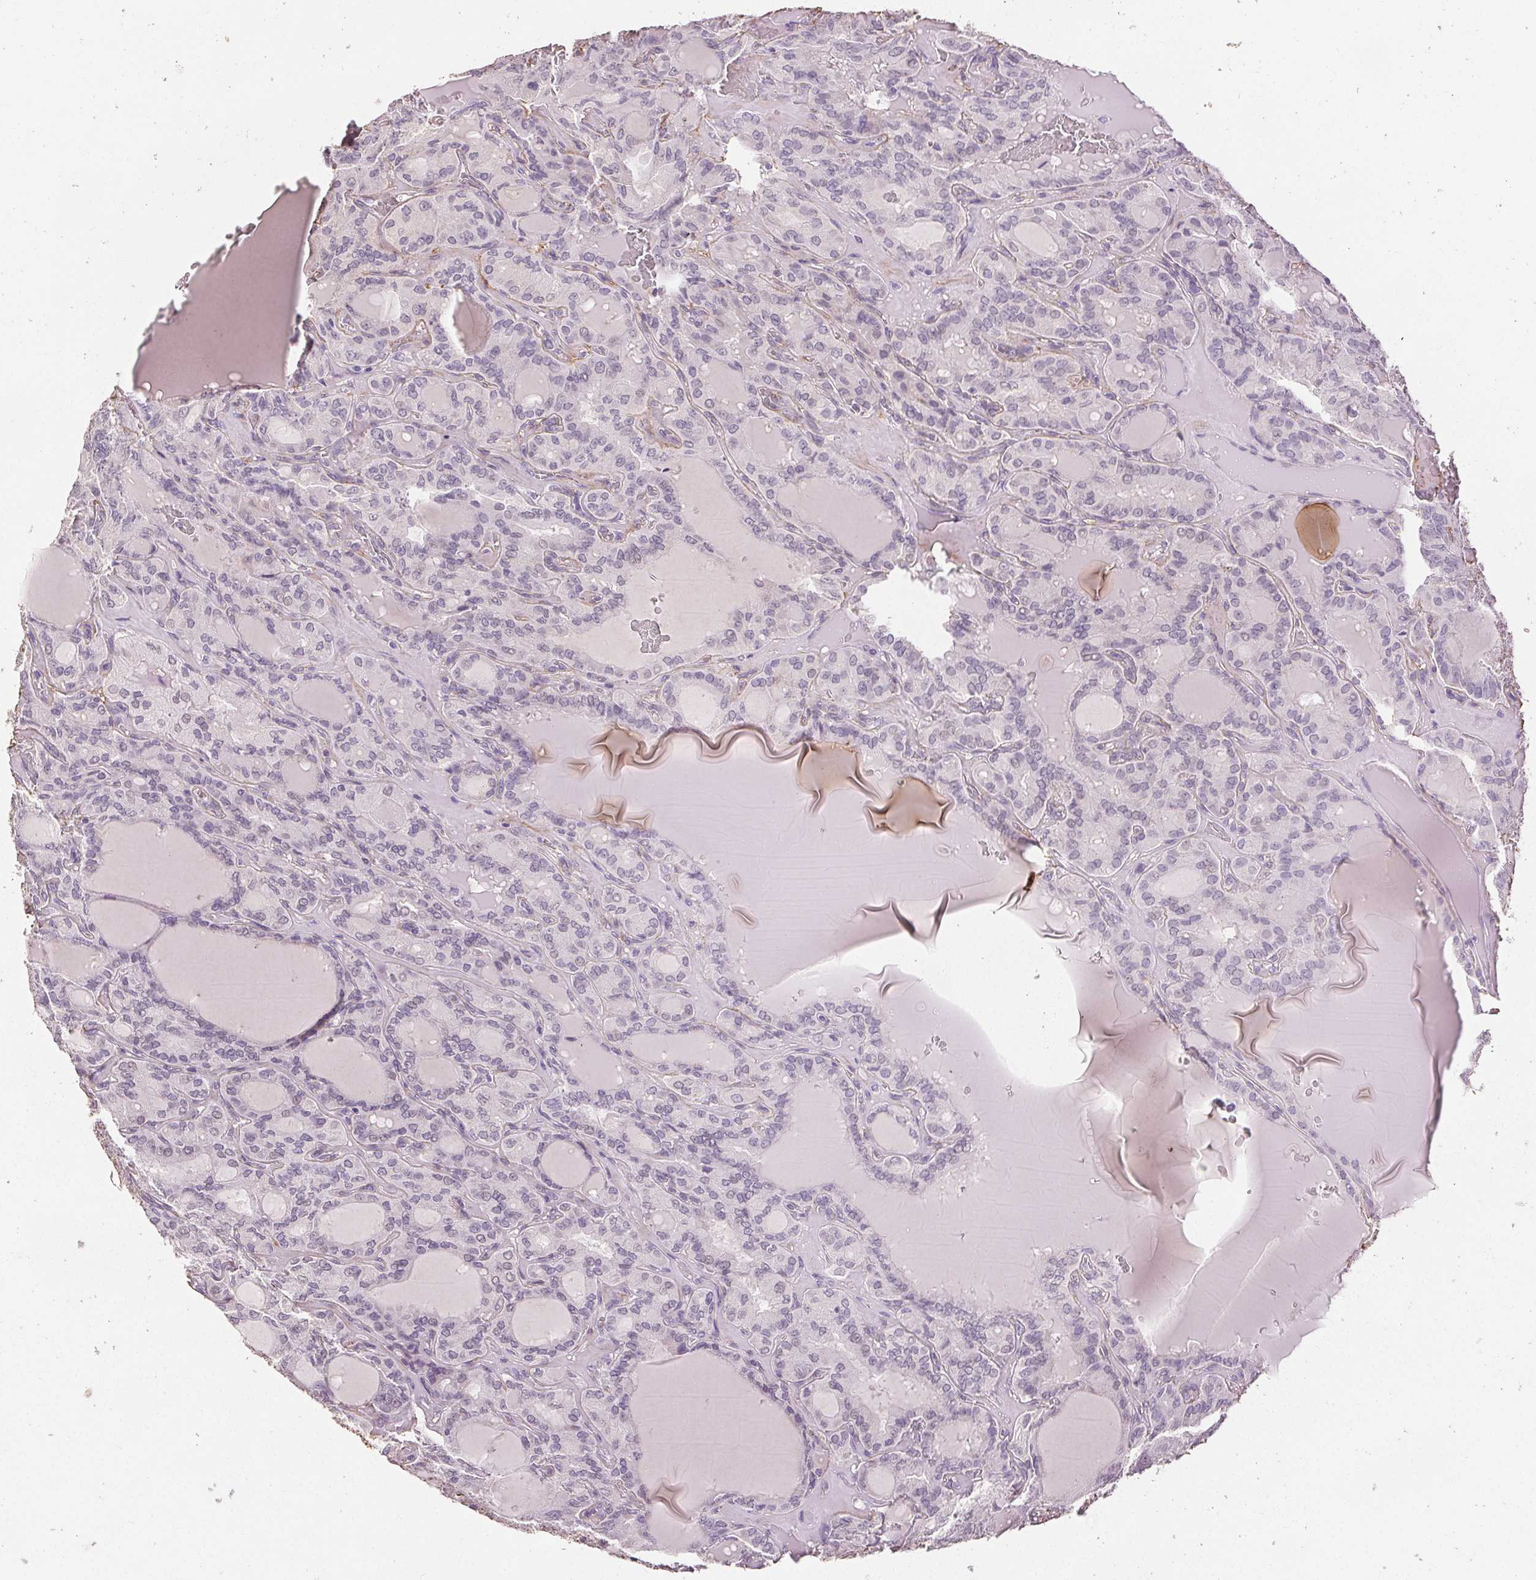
{"staining": {"intensity": "negative", "quantity": "none", "location": "none"}, "tissue": "thyroid cancer", "cell_type": "Tumor cells", "image_type": "cancer", "snomed": [{"axis": "morphology", "description": "Papillary adenocarcinoma, NOS"}, {"axis": "topography", "description": "Thyroid gland"}], "caption": "DAB (3,3'-diaminobenzidine) immunohistochemical staining of papillary adenocarcinoma (thyroid) shows no significant staining in tumor cells.", "gene": "FBN1", "patient": {"sex": "male", "age": 87}}